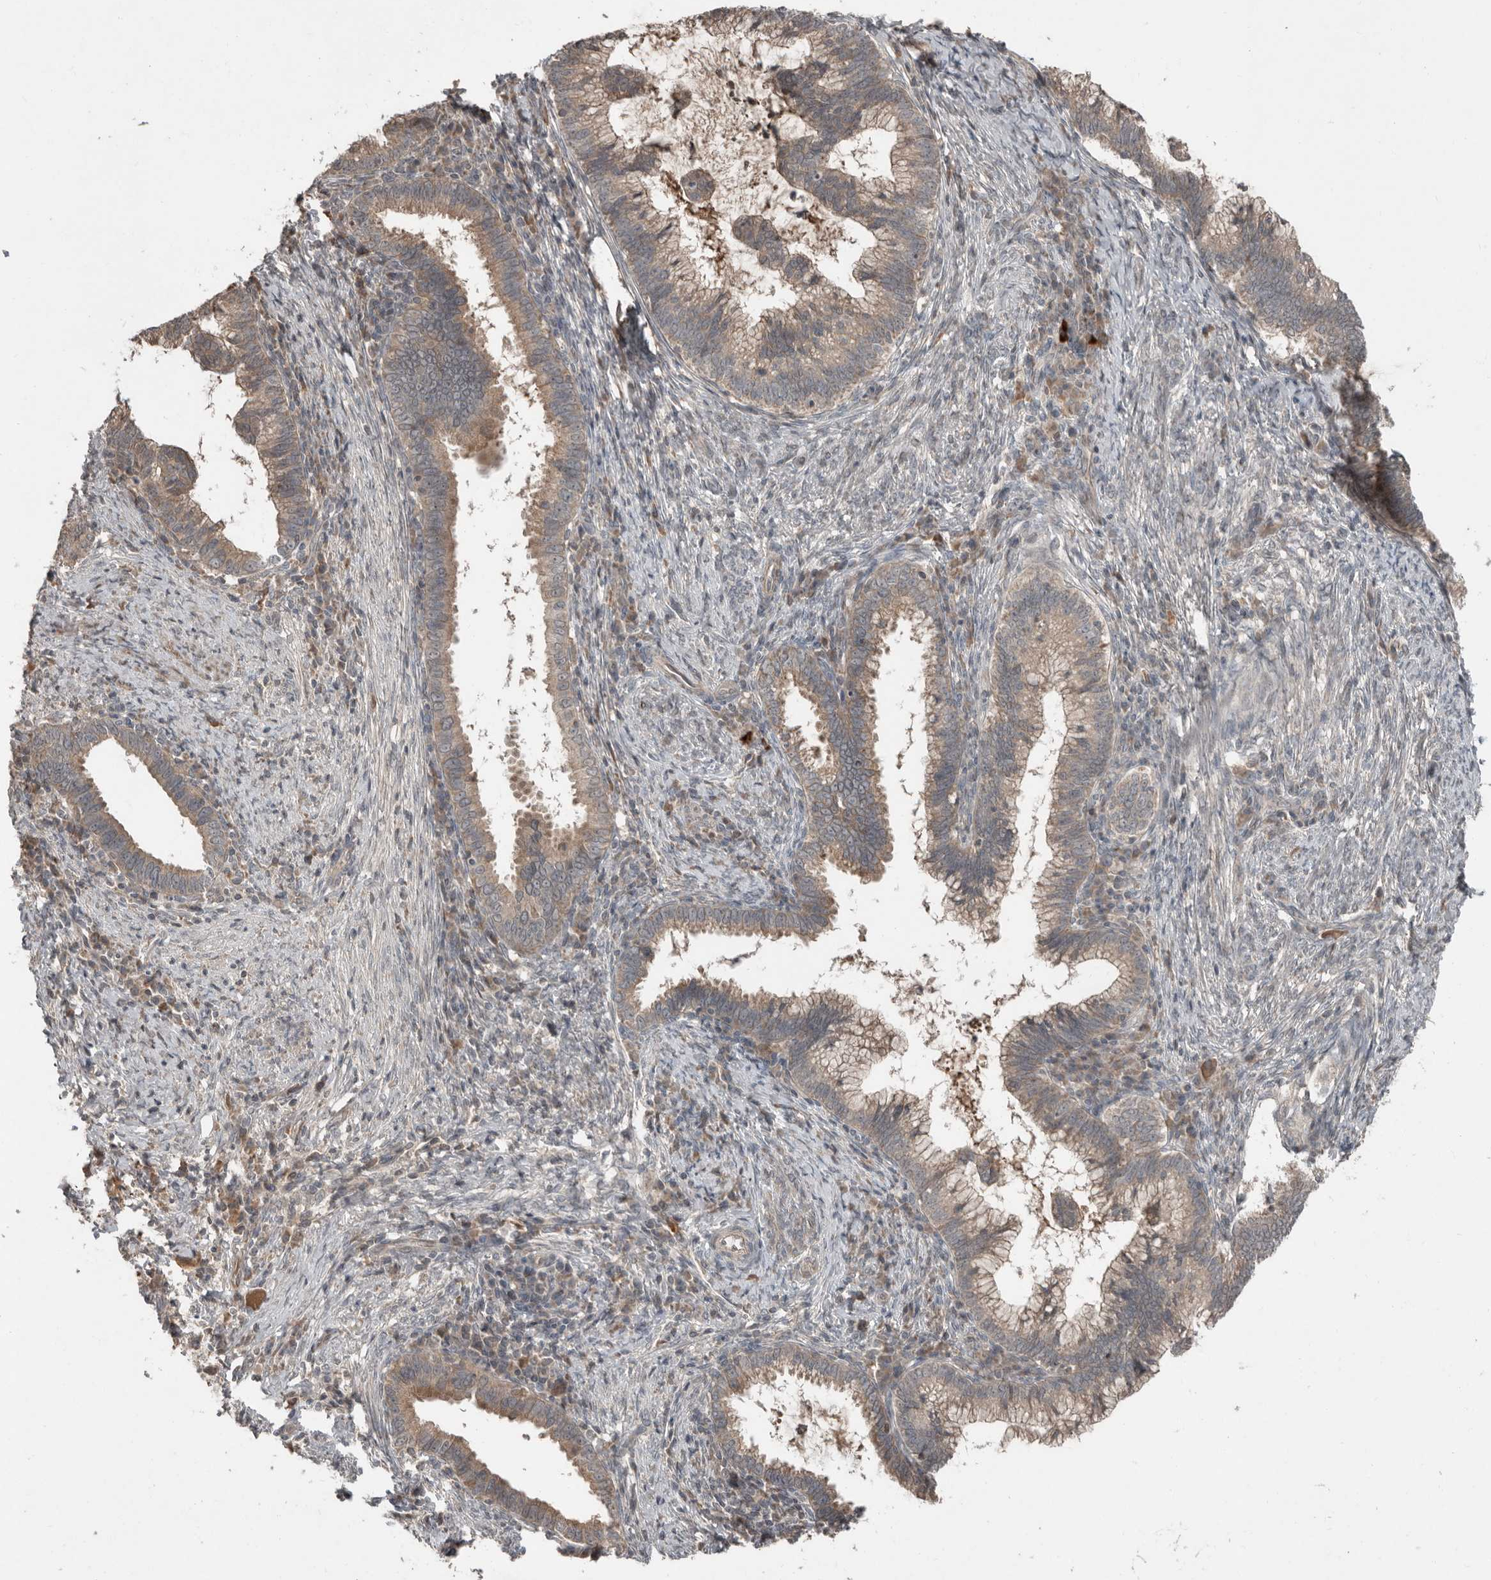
{"staining": {"intensity": "moderate", "quantity": ">75%", "location": "cytoplasmic/membranous"}, "tissue": "cervical cancer", "cell_type": "Tumor cells", "image_type": "cancer", "snomed": [{"axis": "morphology", "description": "Adenocarcinoma, NOS"}, {"axis": "topography", "description": "Cervix"}], "caption": "Immunohistochemistry staining of cervical cancer, which exhibits medium levels of moderate cytoplasmic/membranous positivity in approximately >75% of tumor cells indicating moderate cytoplasmic/membranous protein expression. The staining was performed using DAB (brown) for protein detection and nuclei were counterstained in hematoxylin (blue).", "gene": "SLC6A7", "patient": {"sex": "female", "age": 36}}